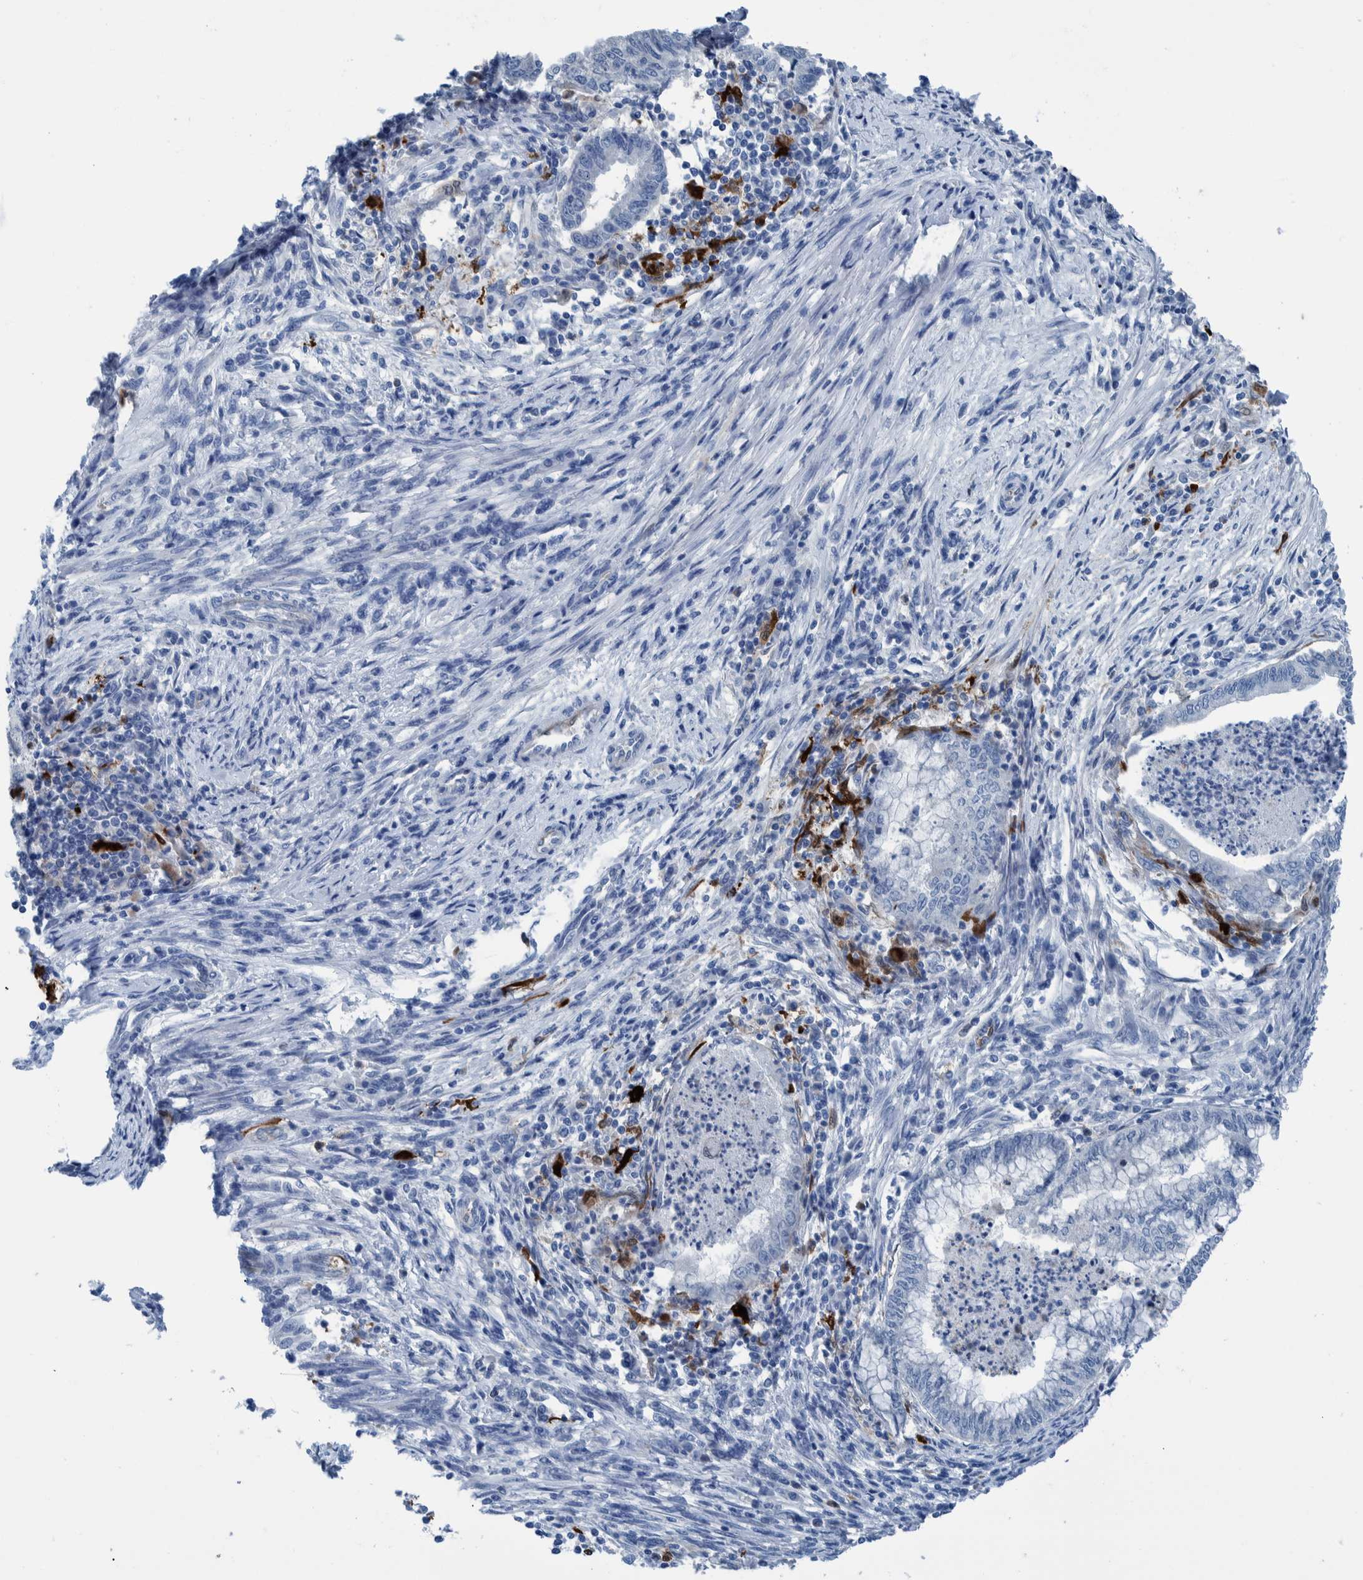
{"staining": {"intensity": "negative", "quantity": "none", "location": "none"}, "tissue": "endometrial cancer", "cell_type": "Tumor cells", "image_type": "cancer", "snomed": [{"axis": "morphology", "description": "Polyp, NOS"}, {"axis": "morphology", "description": "Adenocarcinoma, NOS"}, {"axis": "morphology", "description": "Adenoma, NOS"}, {"axis": "topography", "description": "Endometrium"}], "caption": "High power microscopy image of an immunohistochemistry micrograph of endometrial cancer, revealing no significant staining in tumor cells.", "gene": "IDO1", "patient": {"sex": "female", "age": 79}}